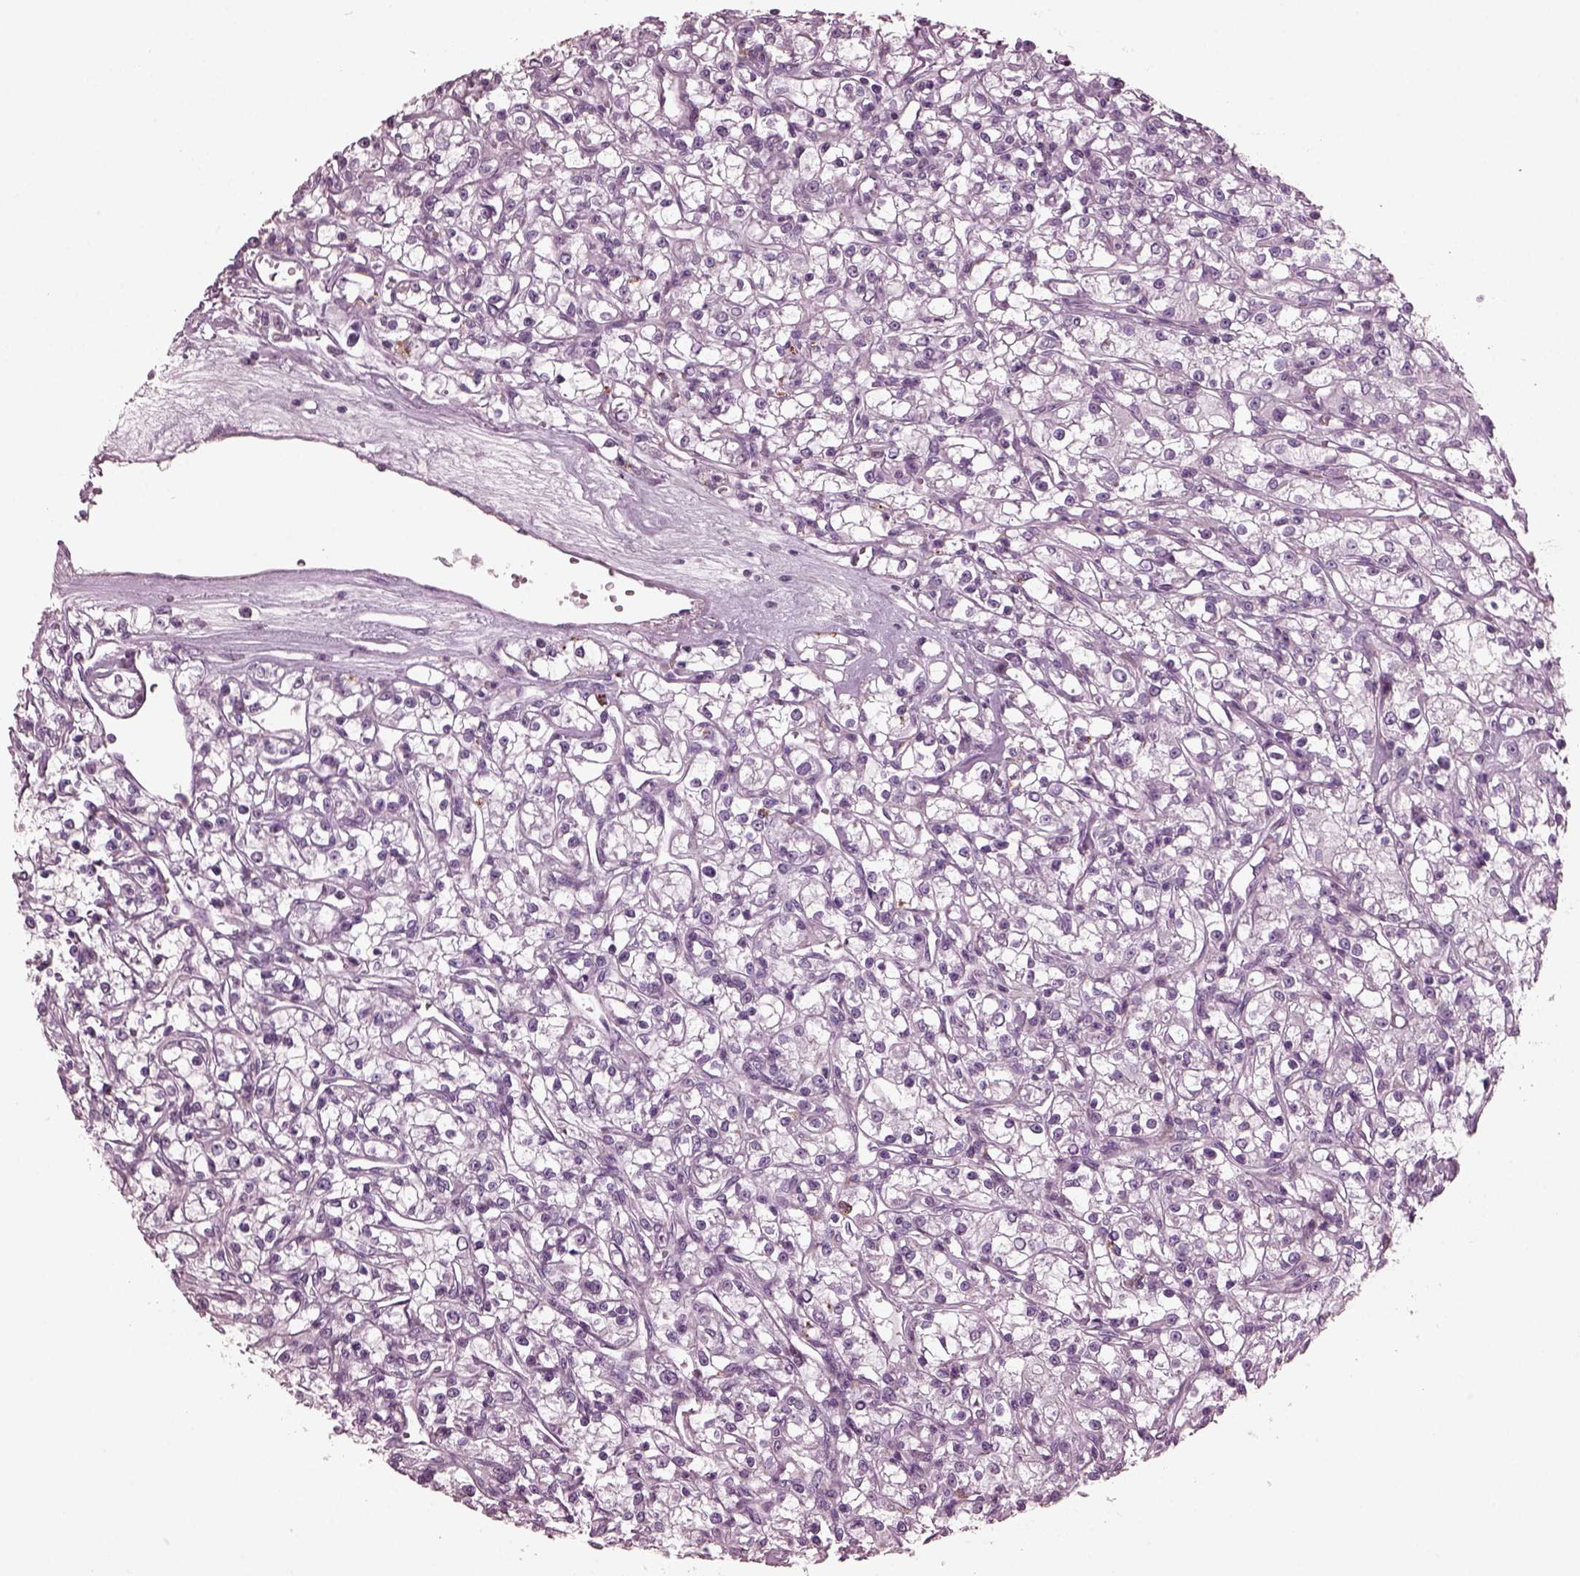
{"staining": {"intensity": "negative", "quantity": "none", "location": "none"}, "tissue": "renal cancer", "cell_type": "Tumor cells", "image_type": "cancer", "snomed": [{"axis": "morphology", "description": "Adenocarcinoma, NOS"}, {"axis": "topography", "description": "Kidney"}], "caption": "IHC micrograph of neoplastic tissue: human renal cancer (adenocarcinoma) stained with DAB displays no significant protein staining in tumor cells.", "gene": "GDF11", "patient": {"sex": "female", "age": 59}}